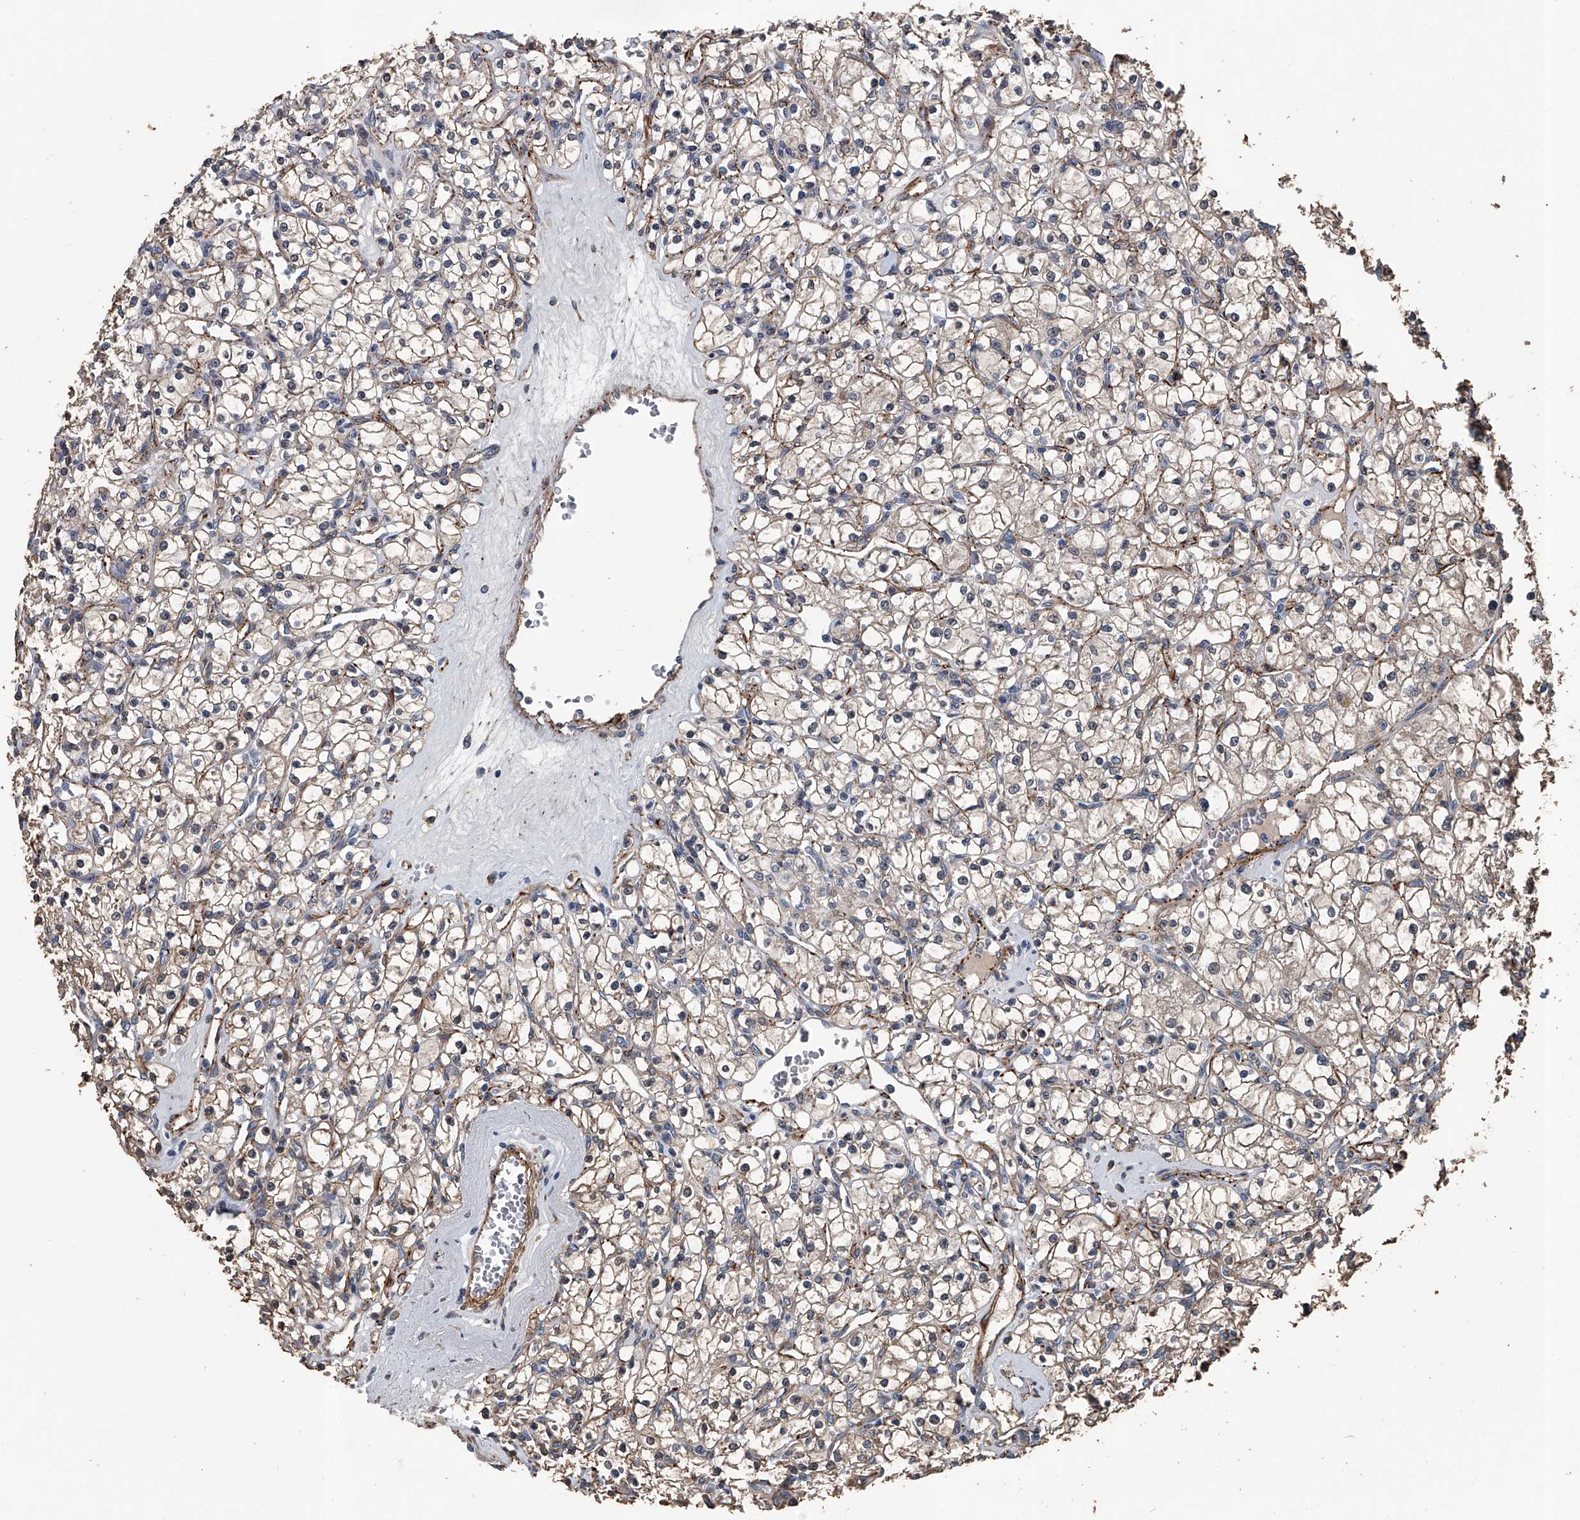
{"staining": {"intensity": "weak", "quantity": "<25%", "location": "cytoplasmic/membranous"}, "tissue": "renal cancer", "cell_type": "Tumor cells", "image_type": "cancer", "snomed": [{"axis": "morphology", "description": "Adenocarcinoma, NOS"}, {"axis": "topography", "description": "Kidney"}], "caption": "The histopathology image shows no significant expression in tumor cells of renal cancer (adenocarcinoma). (Brightfield microscopy of DAB (3,3'-diaminobenzidine) immunohistochemistry at high magnification).", "gene": "LDLRAD2", "patient": {"sex": "female", "age": 59}}